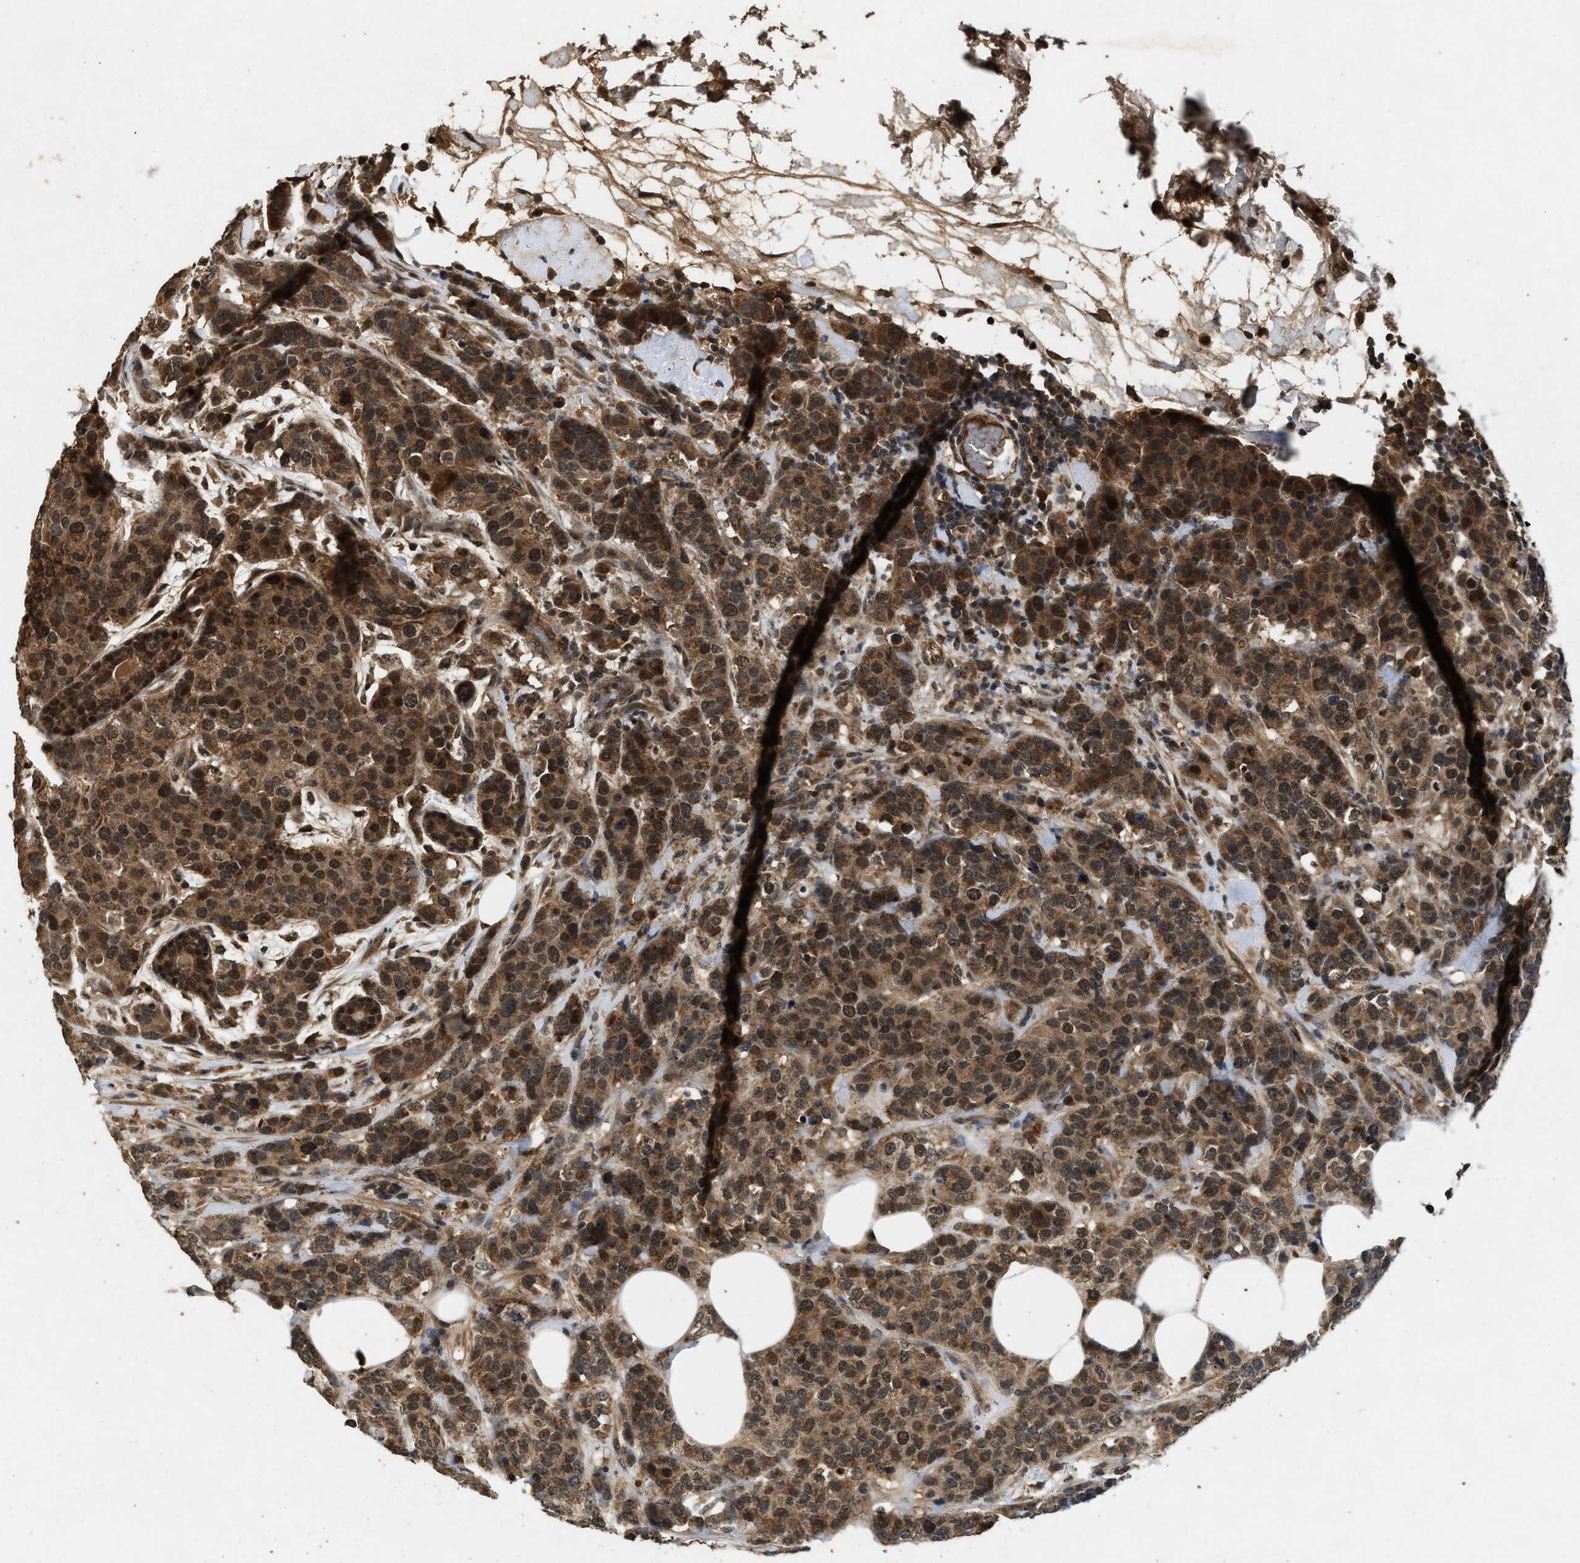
{"staining": {"intensity": "moderate", "quantity": ">75%", "location": "cytoplasmic/membranous,nuclear"}, "tissue": "breast cancer", "cell_type": "Tumor cells", "image_type": "cancer", "snomed": [{"axis": "morphology", "description": "Lobular carcinoma"}, {"axis": "topography", "description": "Breast"}], "caption": "An image of lobular carcinoma (breast) stained for a protein reveals moderate cytoplasmic/membranous and nuclear brown staining in tumor cells.", "gene": "RUSC2", "patient": {"sex": "female", "age": 59}}